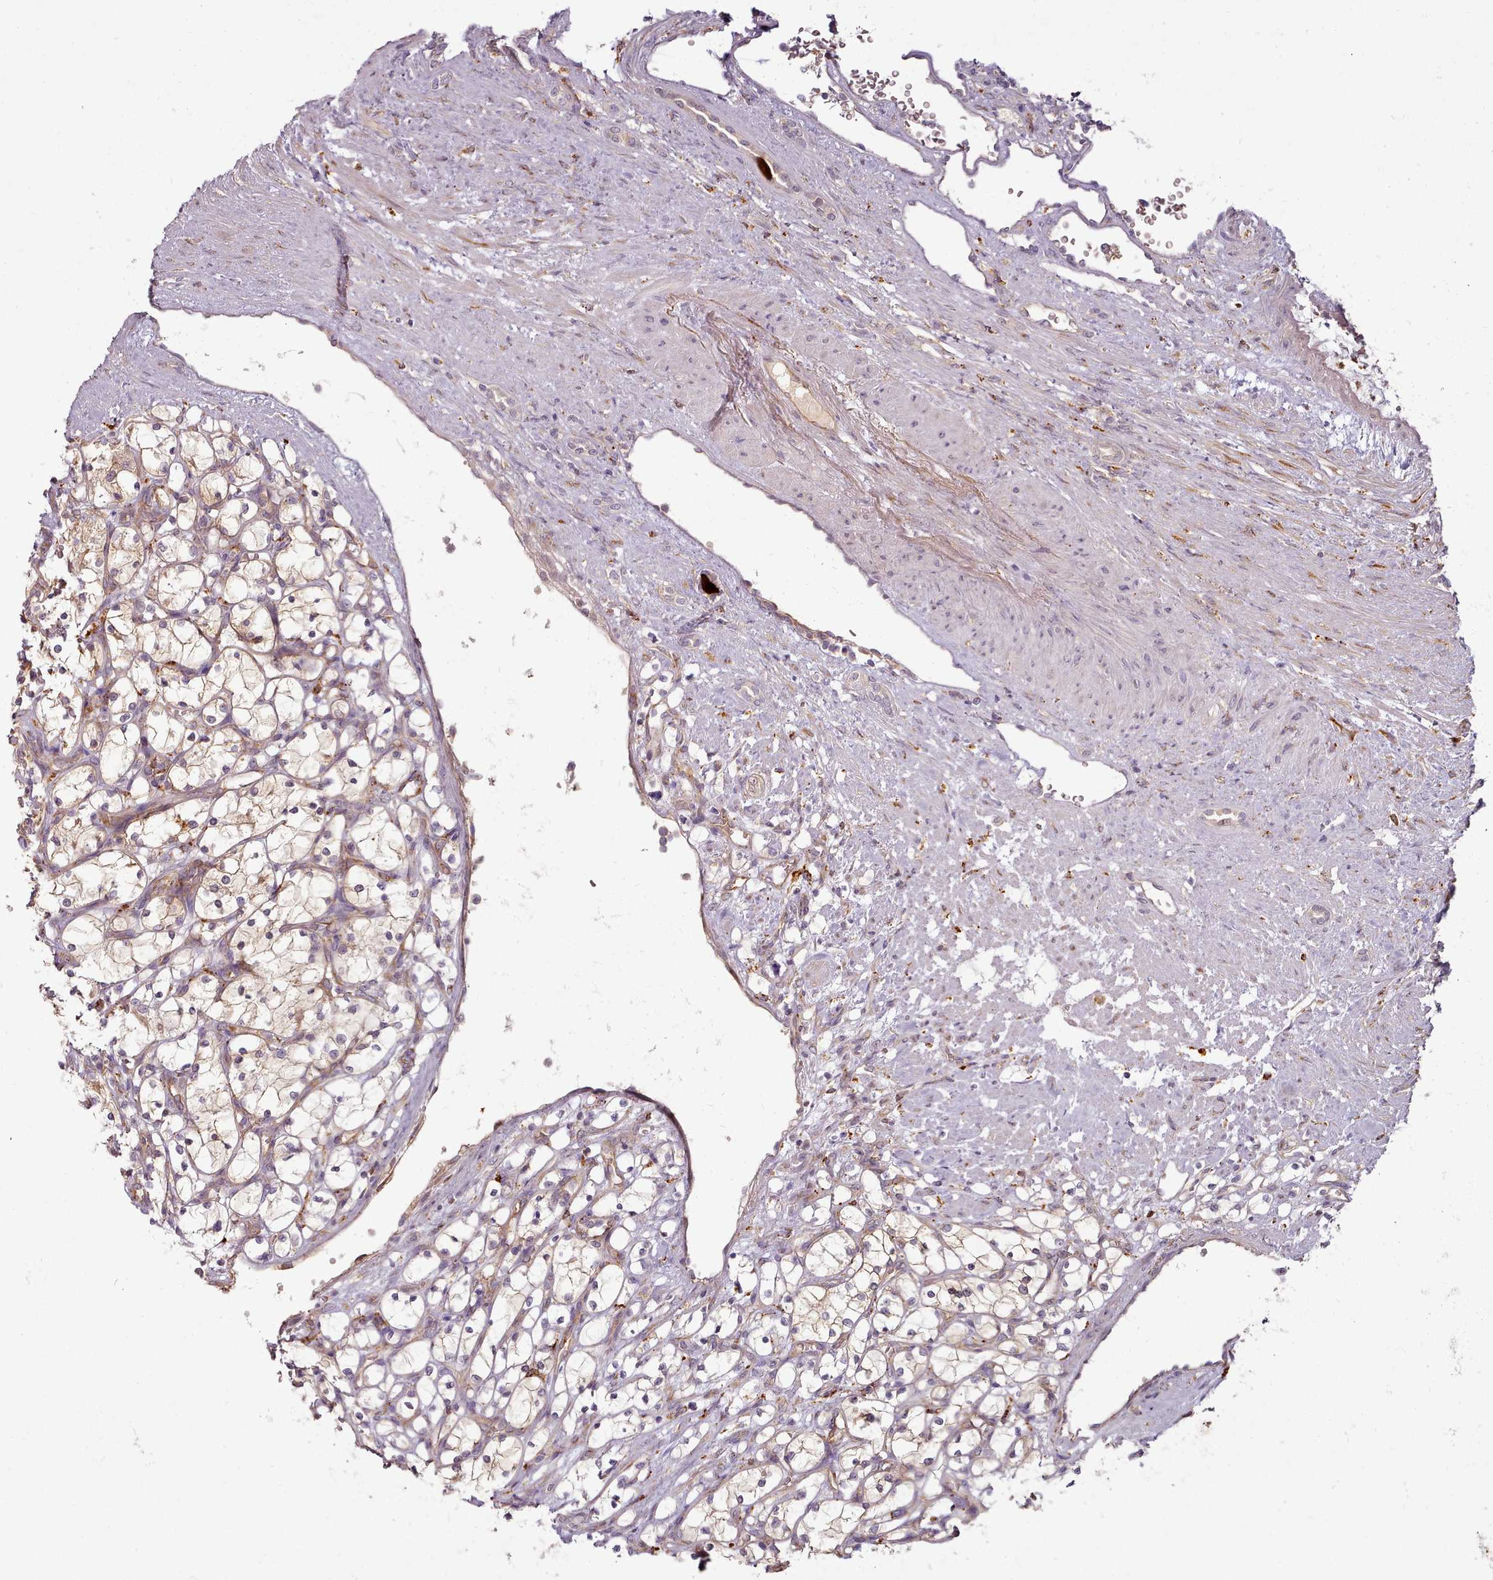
{"staining": {"intensity": "negative", "quantity": "none", "location": "none"}, "tissue": "renal cancer", "cell_type": "Tumor cells", "image_type": "cancer", "snomed": [{"axis": "morphology", "description": "Adenocarcinoma, NOS"}, {"axis": "topography", "description": "Kidney"}], "caption": "High power microscopy histopathology image of an immunohistochemistry image of renal cancer, revealing no significant positivity in tumor cells.", "gene": "C1QTNF5", "patient": {"sex": "female", "age": 69}}